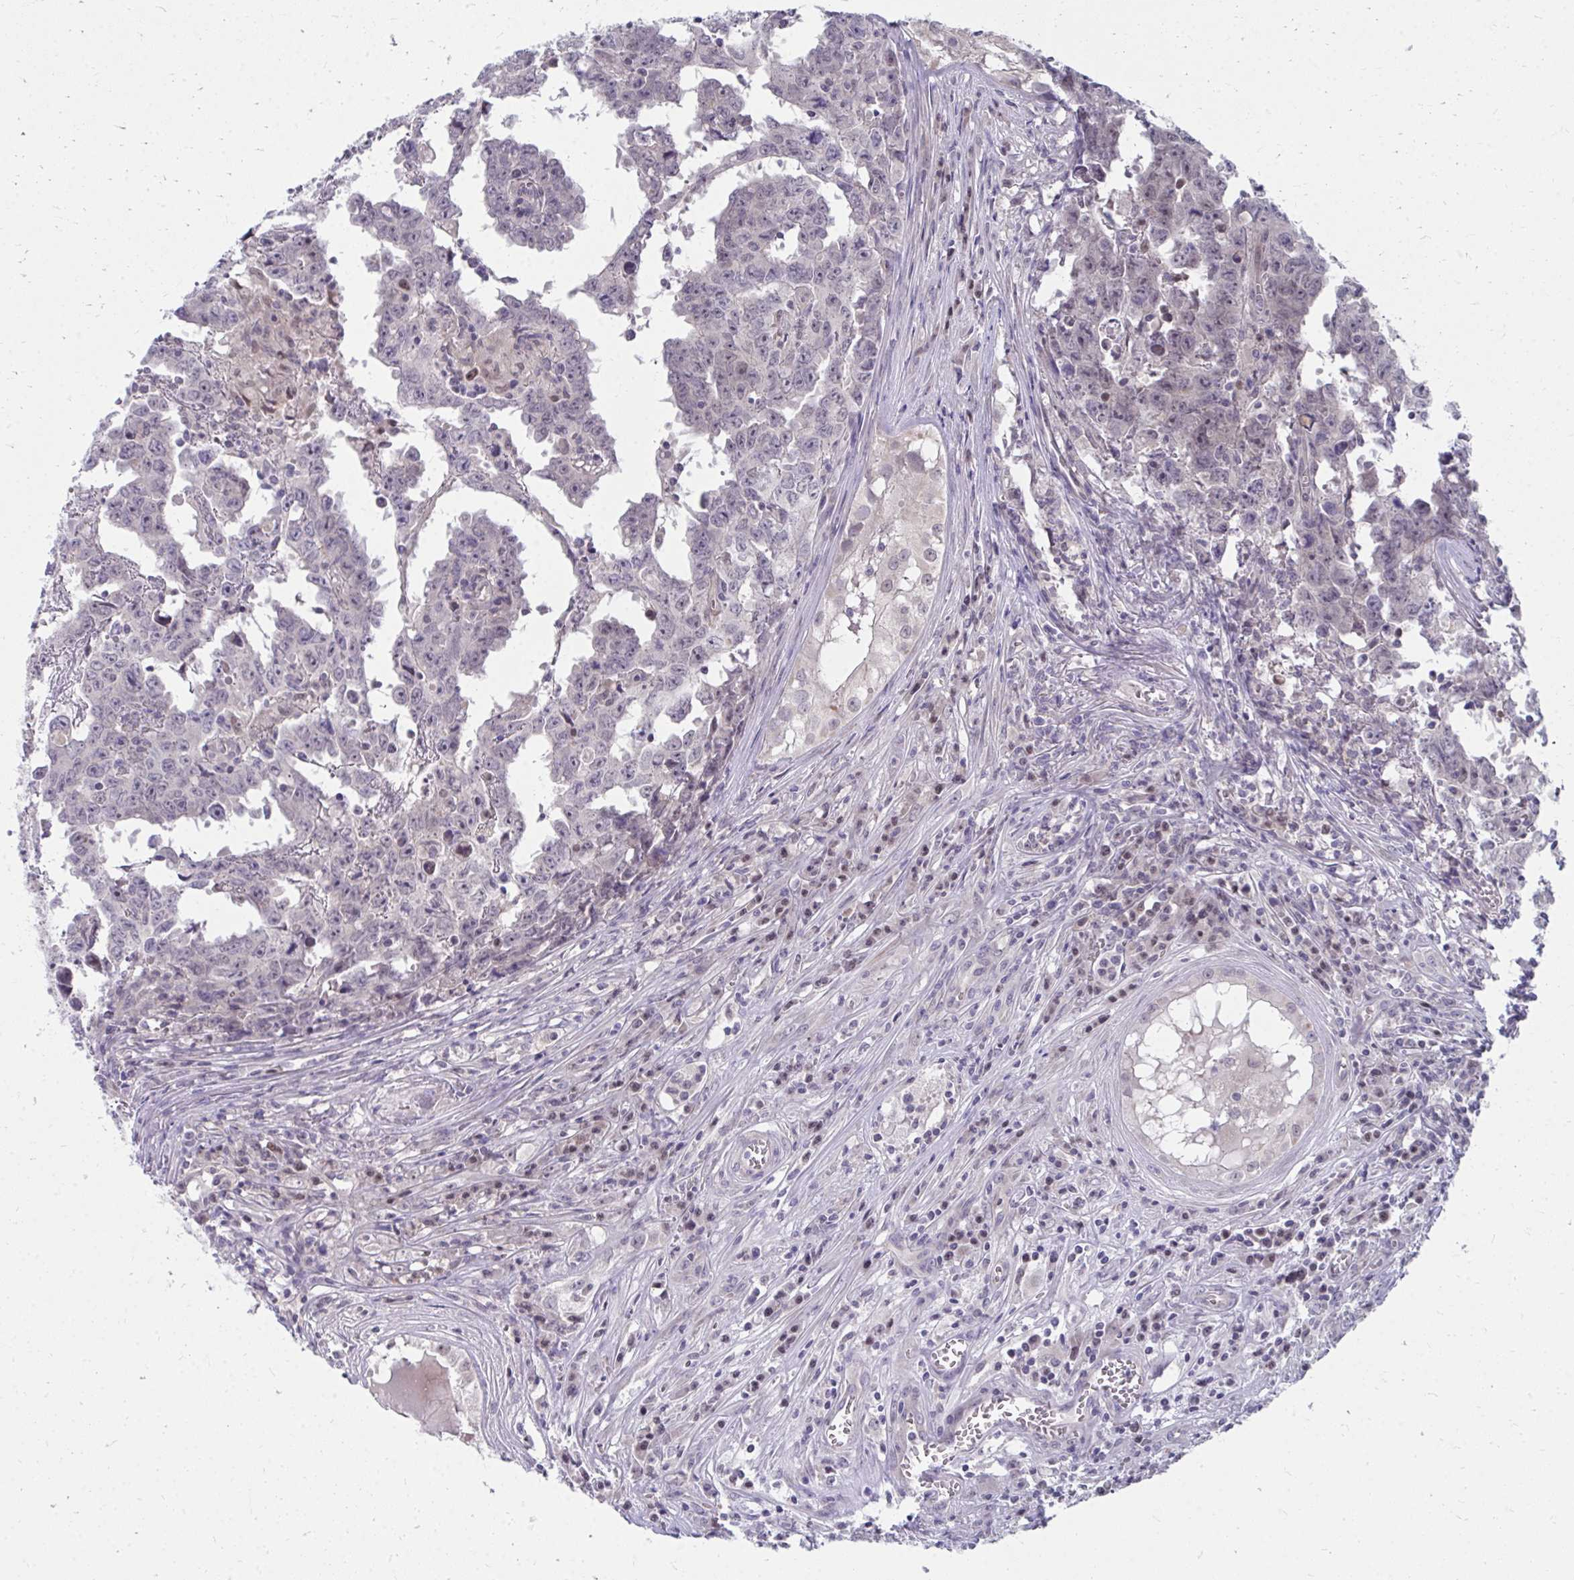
{"staining": {"intensity": "negative", "quantity": "none", "location": "none"}, "tissue": "testis cancer", "cell_type": "Tumor cells", "image_type": "cancer", "snomed": [{"axis": "morphology", "description": "Carcinoma, Embryonal, NOS"}, {"axis": "topography", "description": "Testis"}], "caption": "This is an immunohistochemistry photomicrograph of human testis embryonal carcinoma. There is no positivity in tumor cells.", "gene": "MROH8", "patient": {"sex": "male", "age": 22}}